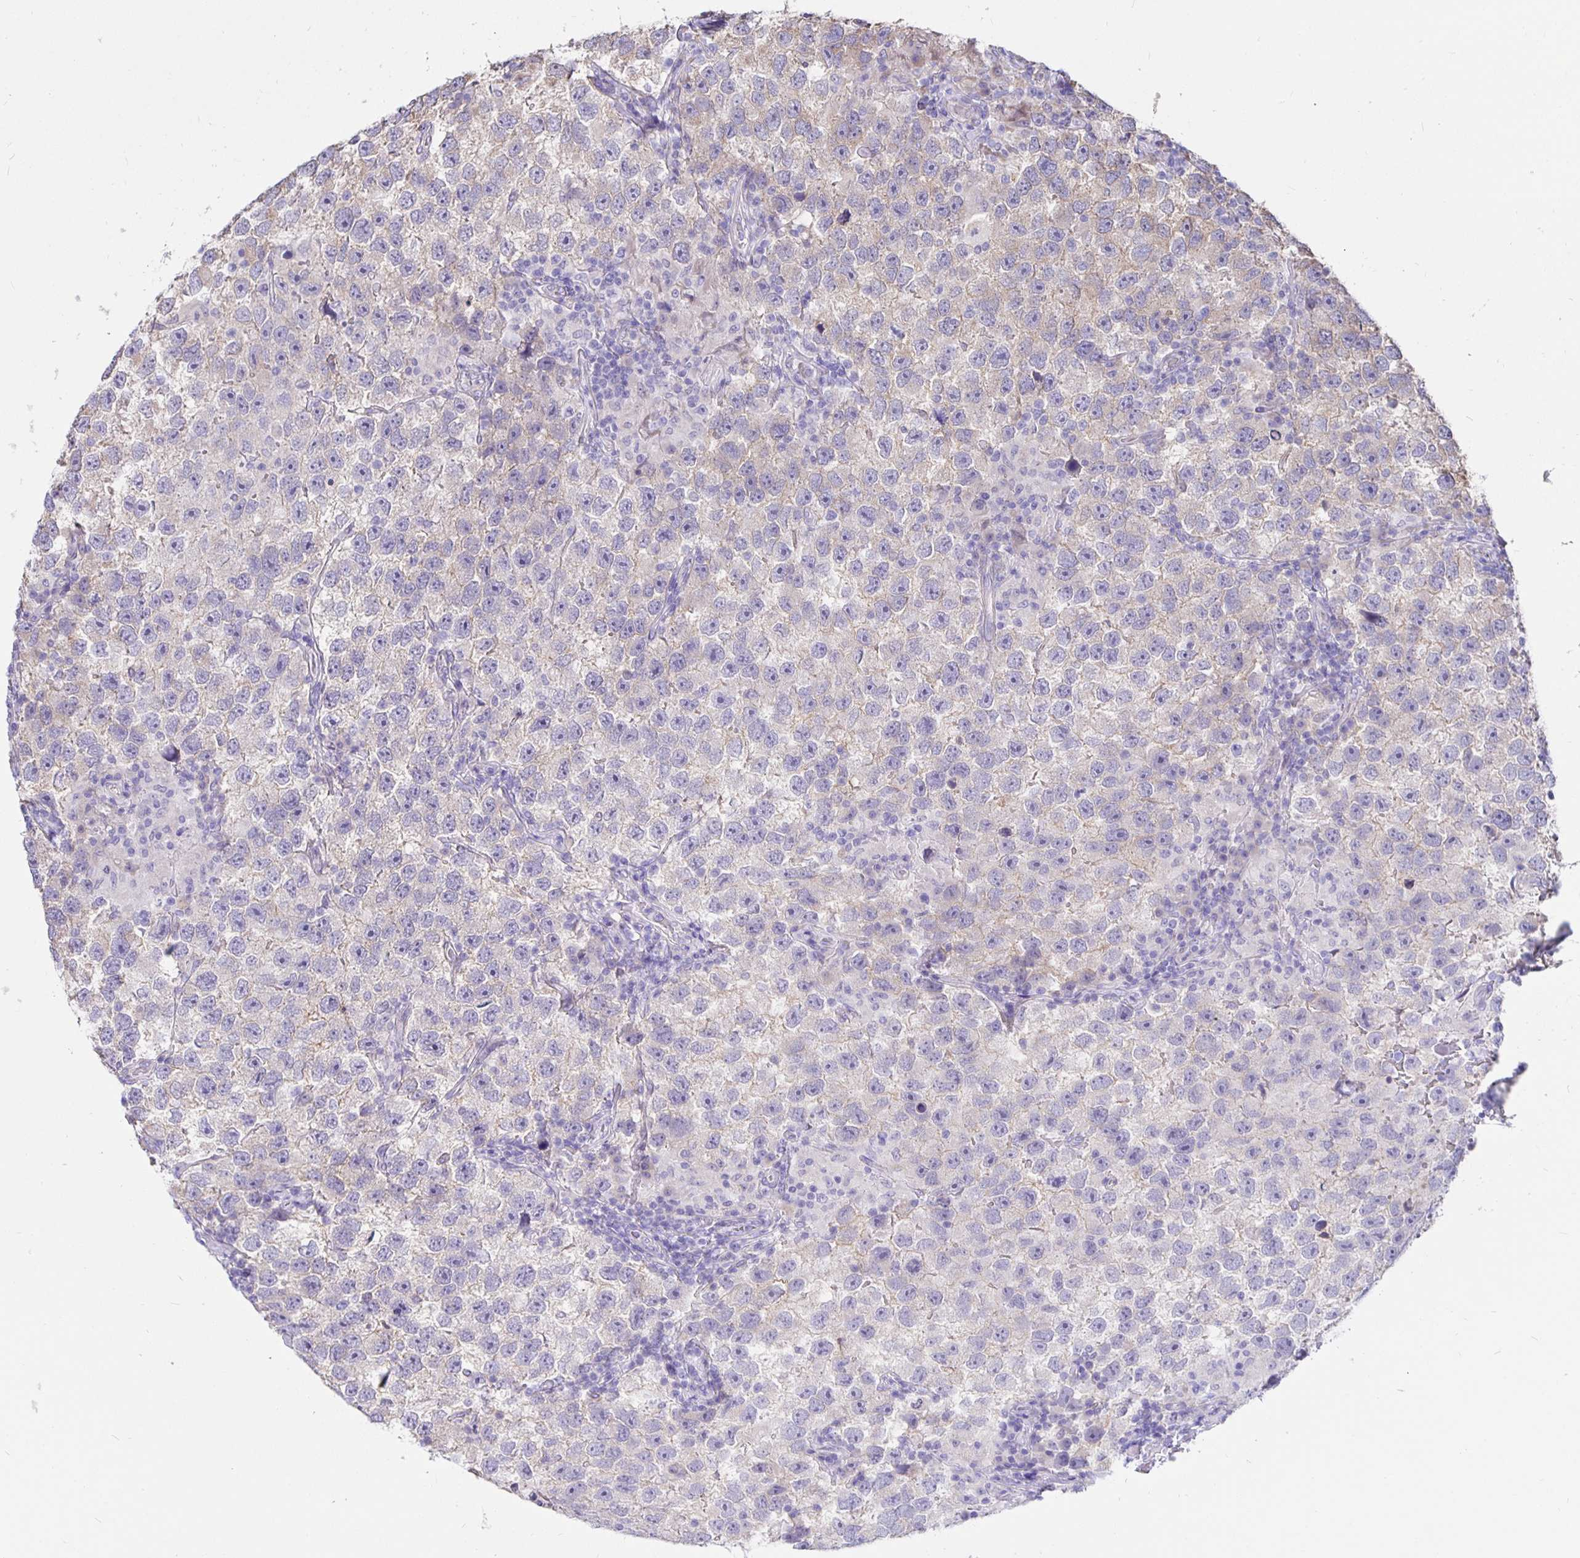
{"staining": {"intensity": "negative", "quantity": "none", "location": "none"}, "tissue": "testis cancer", "cell_type": "Tumor cells", "image_type": "cancer", "snomed": [{"axis": "morphology", "description": "Seminoma, NOS"}, {"axis": "topography", "description": "Testis"}], "caption": "Human testis seminoma stained for a protein using immunohistochemistry (IHC) shows no expression in tumor cells.", "gene": "DNAI2", "patient": {"sex": "male", "age": 26}}